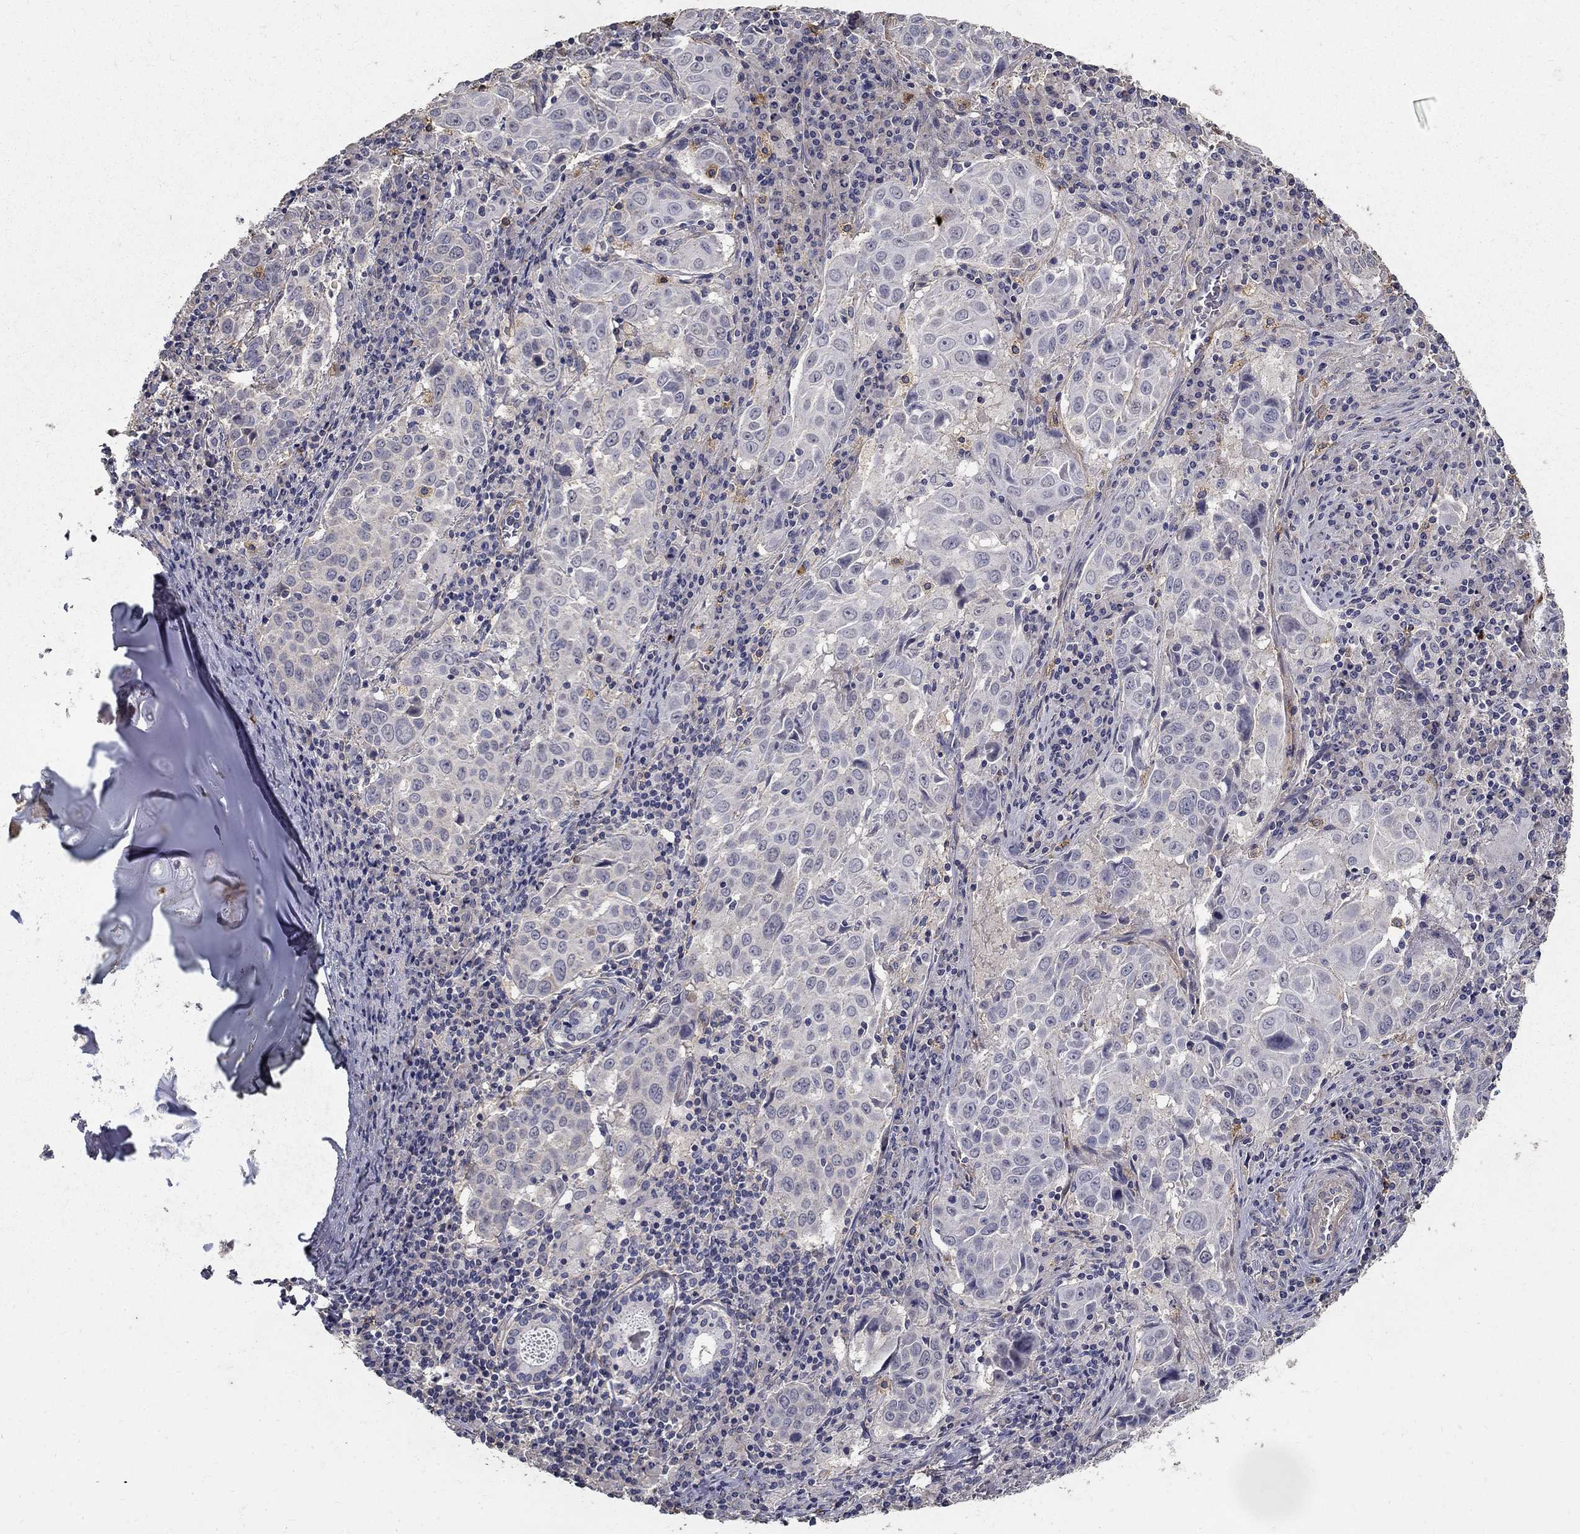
{"staining": {"intensity": "negative", "quantity": "none", "location": "none"}, "tissue": "lung cancer", "cell_type": "Tumor cells", "image_type": "cancer", "snomed": [{"axis": "morphology", "description": "Squamous cell carcinoma, NOS"}, {"axis": "topography", "description": "Lung"}], "caption": "IHC of lung cancer (squamous cell carcinoma) shows no expression in tumor cells.", "gene": "MPP2", "patient": {"sex": "male", "age": 57}}